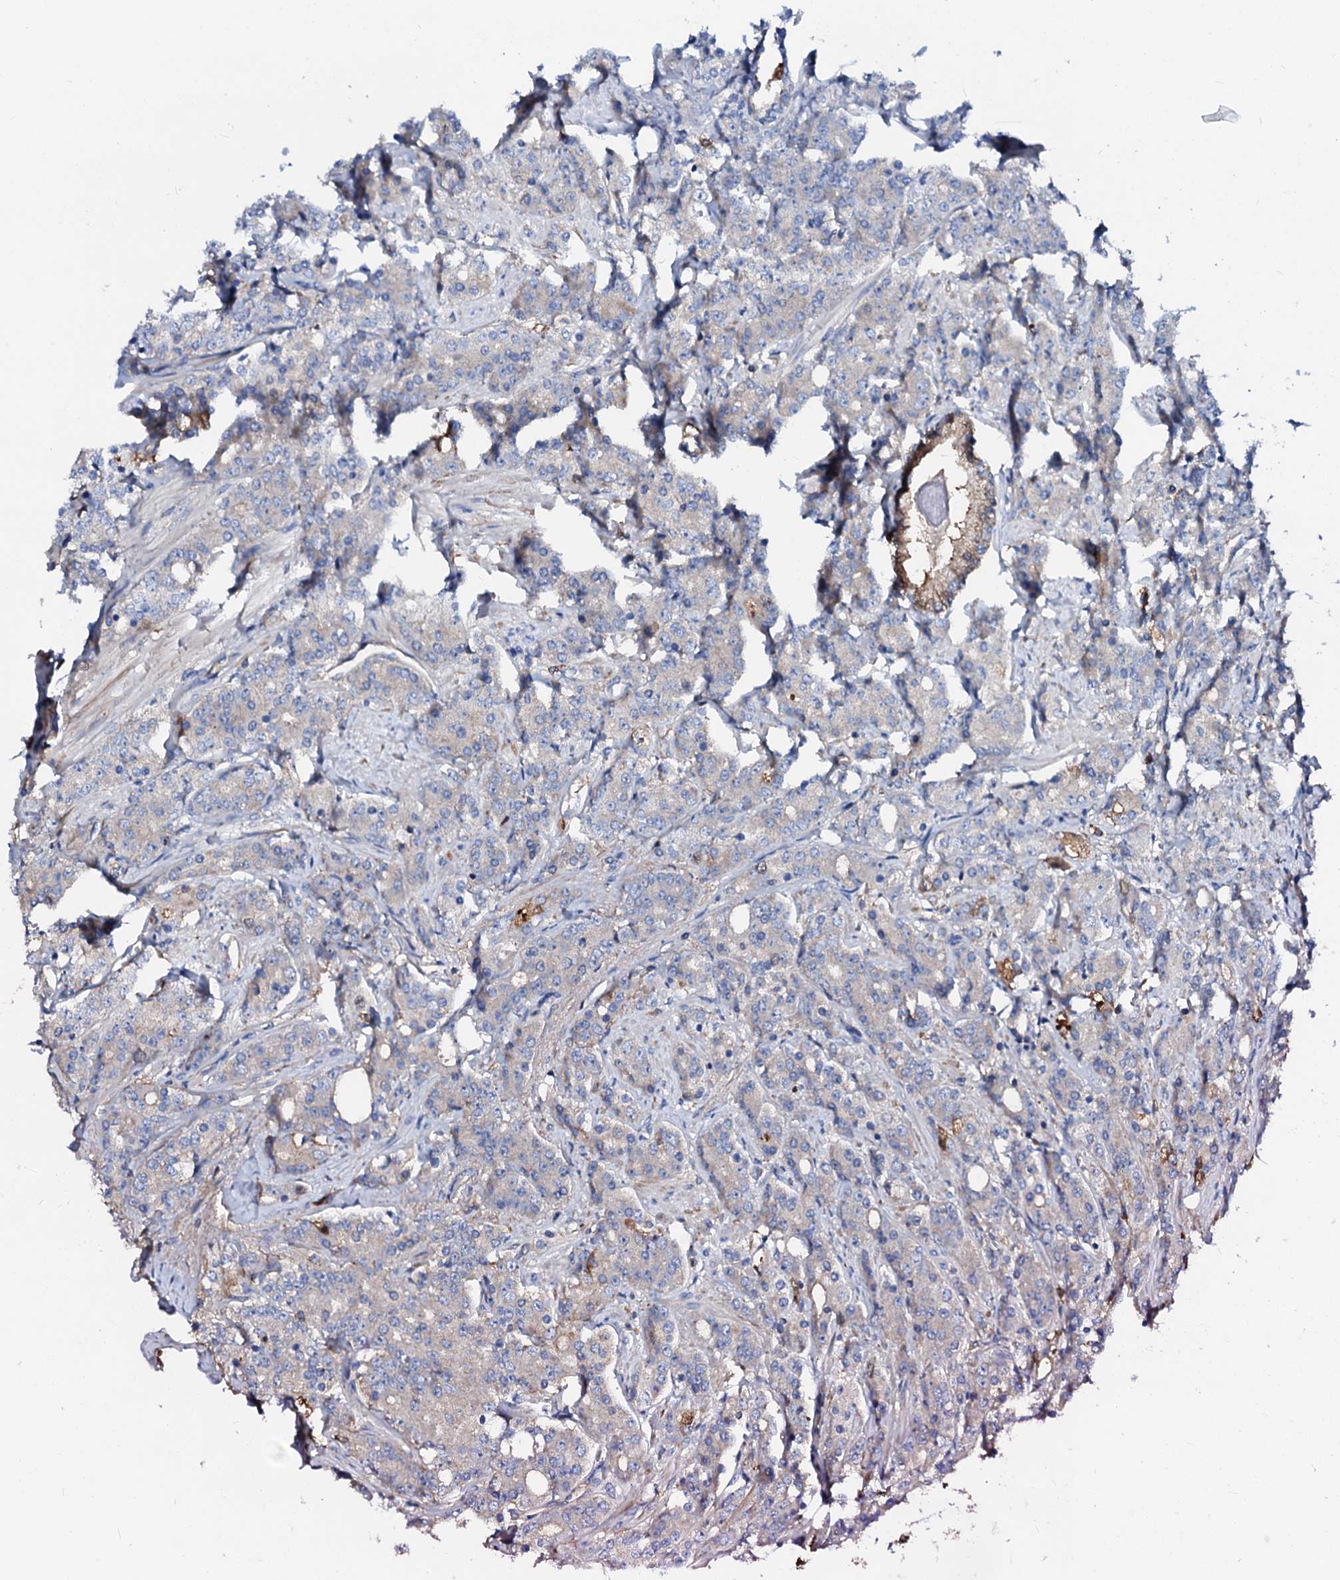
{"staining": {"intensity": "negative", "quantity": "none", "location": "none"}, "tissue": "prostate cancer", "cell_type": "Tumor cells", "image_type": "cancer", "snomed": [{"axis": "morphology", "description": "Adenocarcinoma, High grade"}, {"axis": "topography", "description": "Prostate"}], "caption": "A histopathology image of human prostate cancer (adenocarcinoma (high-grade)) is negative for staining in tumor cells. Nuclei are stained in blue.", "gene": "CSKMT", "patient": {"sex": "male", "age": 62}}